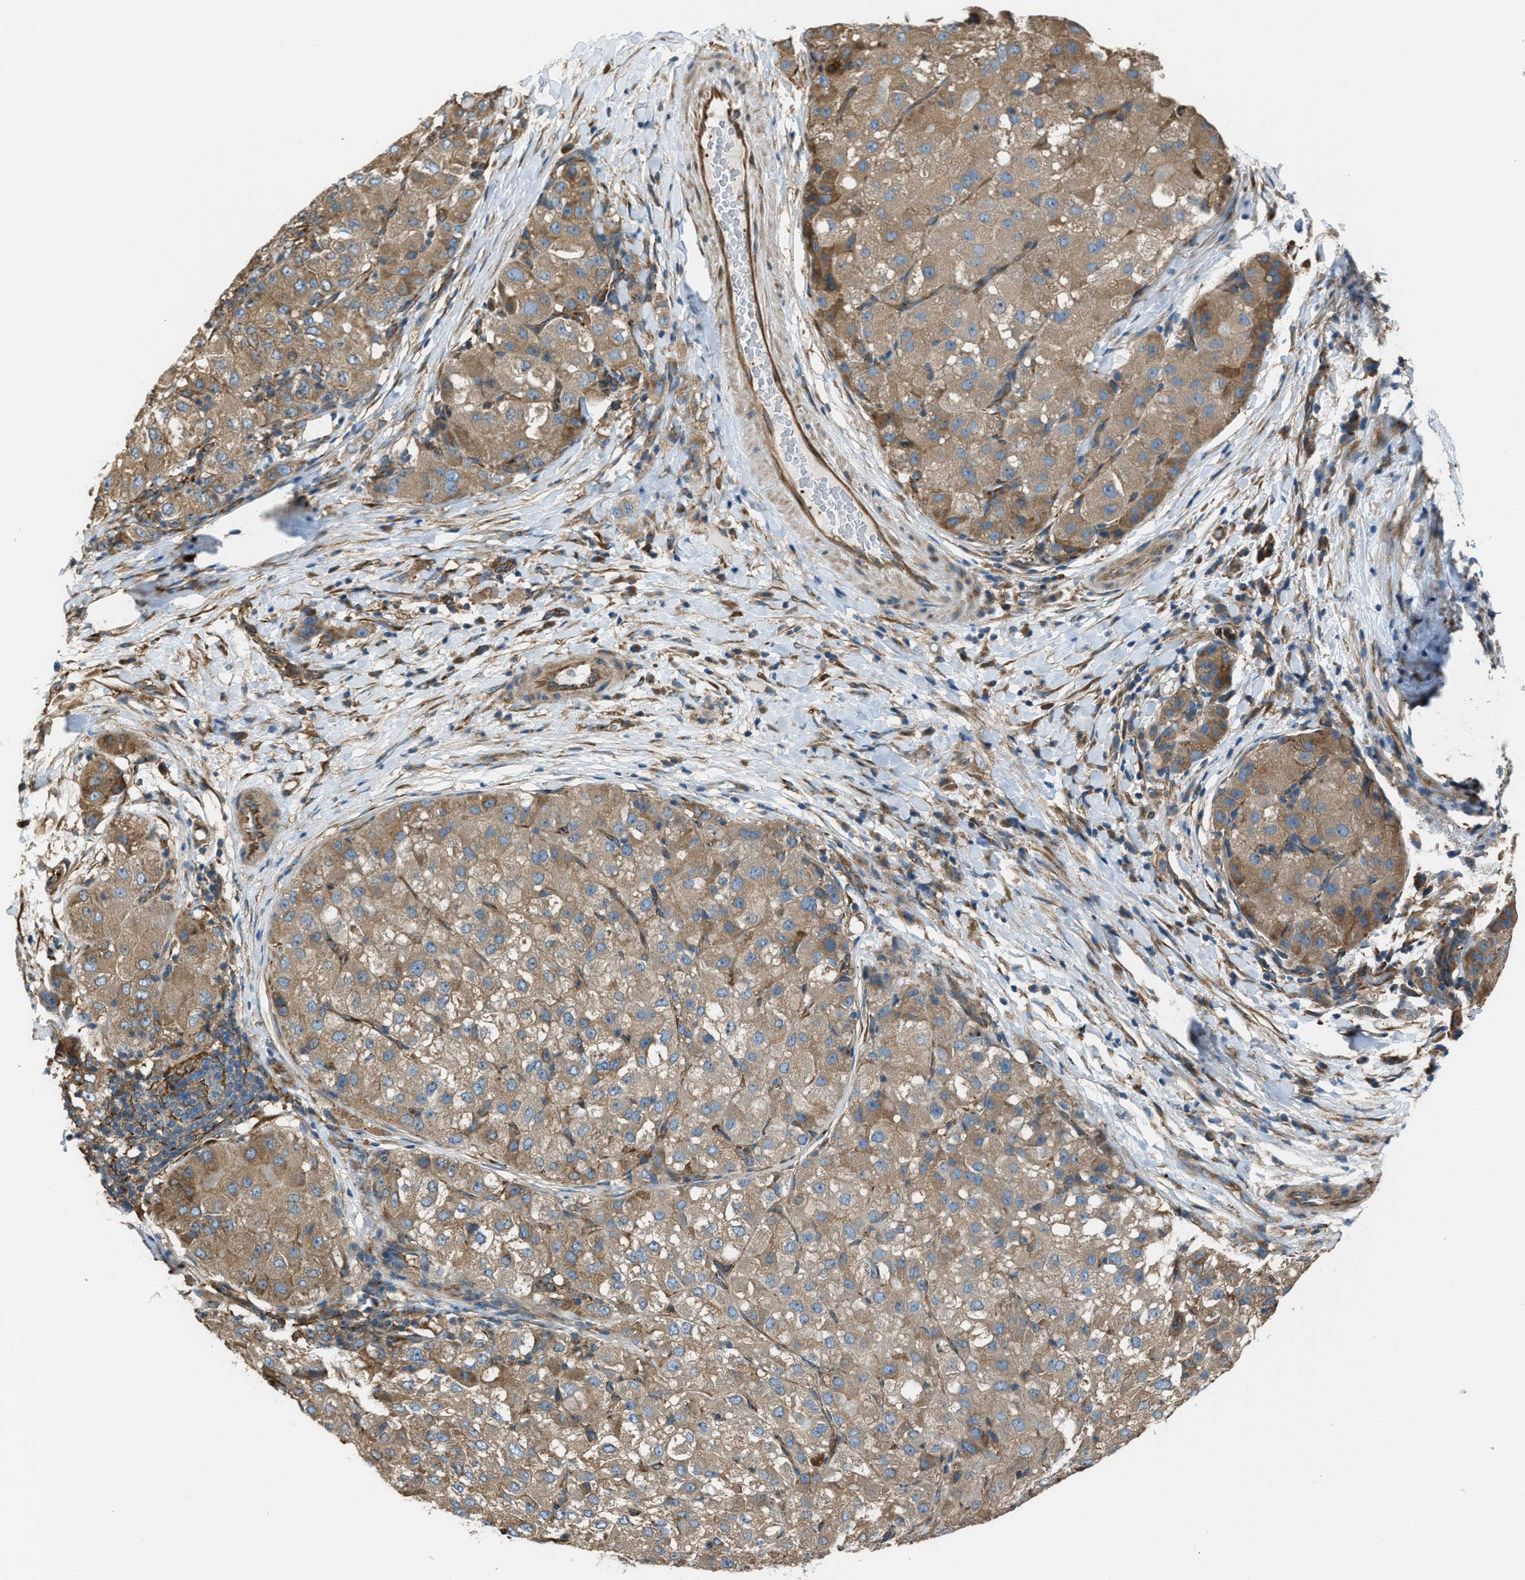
{"staining": {"intensity": "moderate", "quantity": ">75%", "location": "cytoplasmic/membranous"}, "tissue": "liver cancer", "cell_type": "Tumor cells", "image_type": "cancer", "snomed": [{"axis": "morphology", "description": "Carcinoma, Hepatocellular, NOS"}, {"axis": "topography", "description": "Liver"}], "caption": "Hepatocellular carcinoma (liver) stained with immunohistochemistry (IHC) shows moderate cytoplasmic/membranous positivity in about >75% of tumor cells. The staining is performed using DAB brown chromogen to label protein expression. The nuclei are counter-stained blue using hematoxylin.", "gene": "TRPC1", "patient": {"sex": "male", "age": 80}}